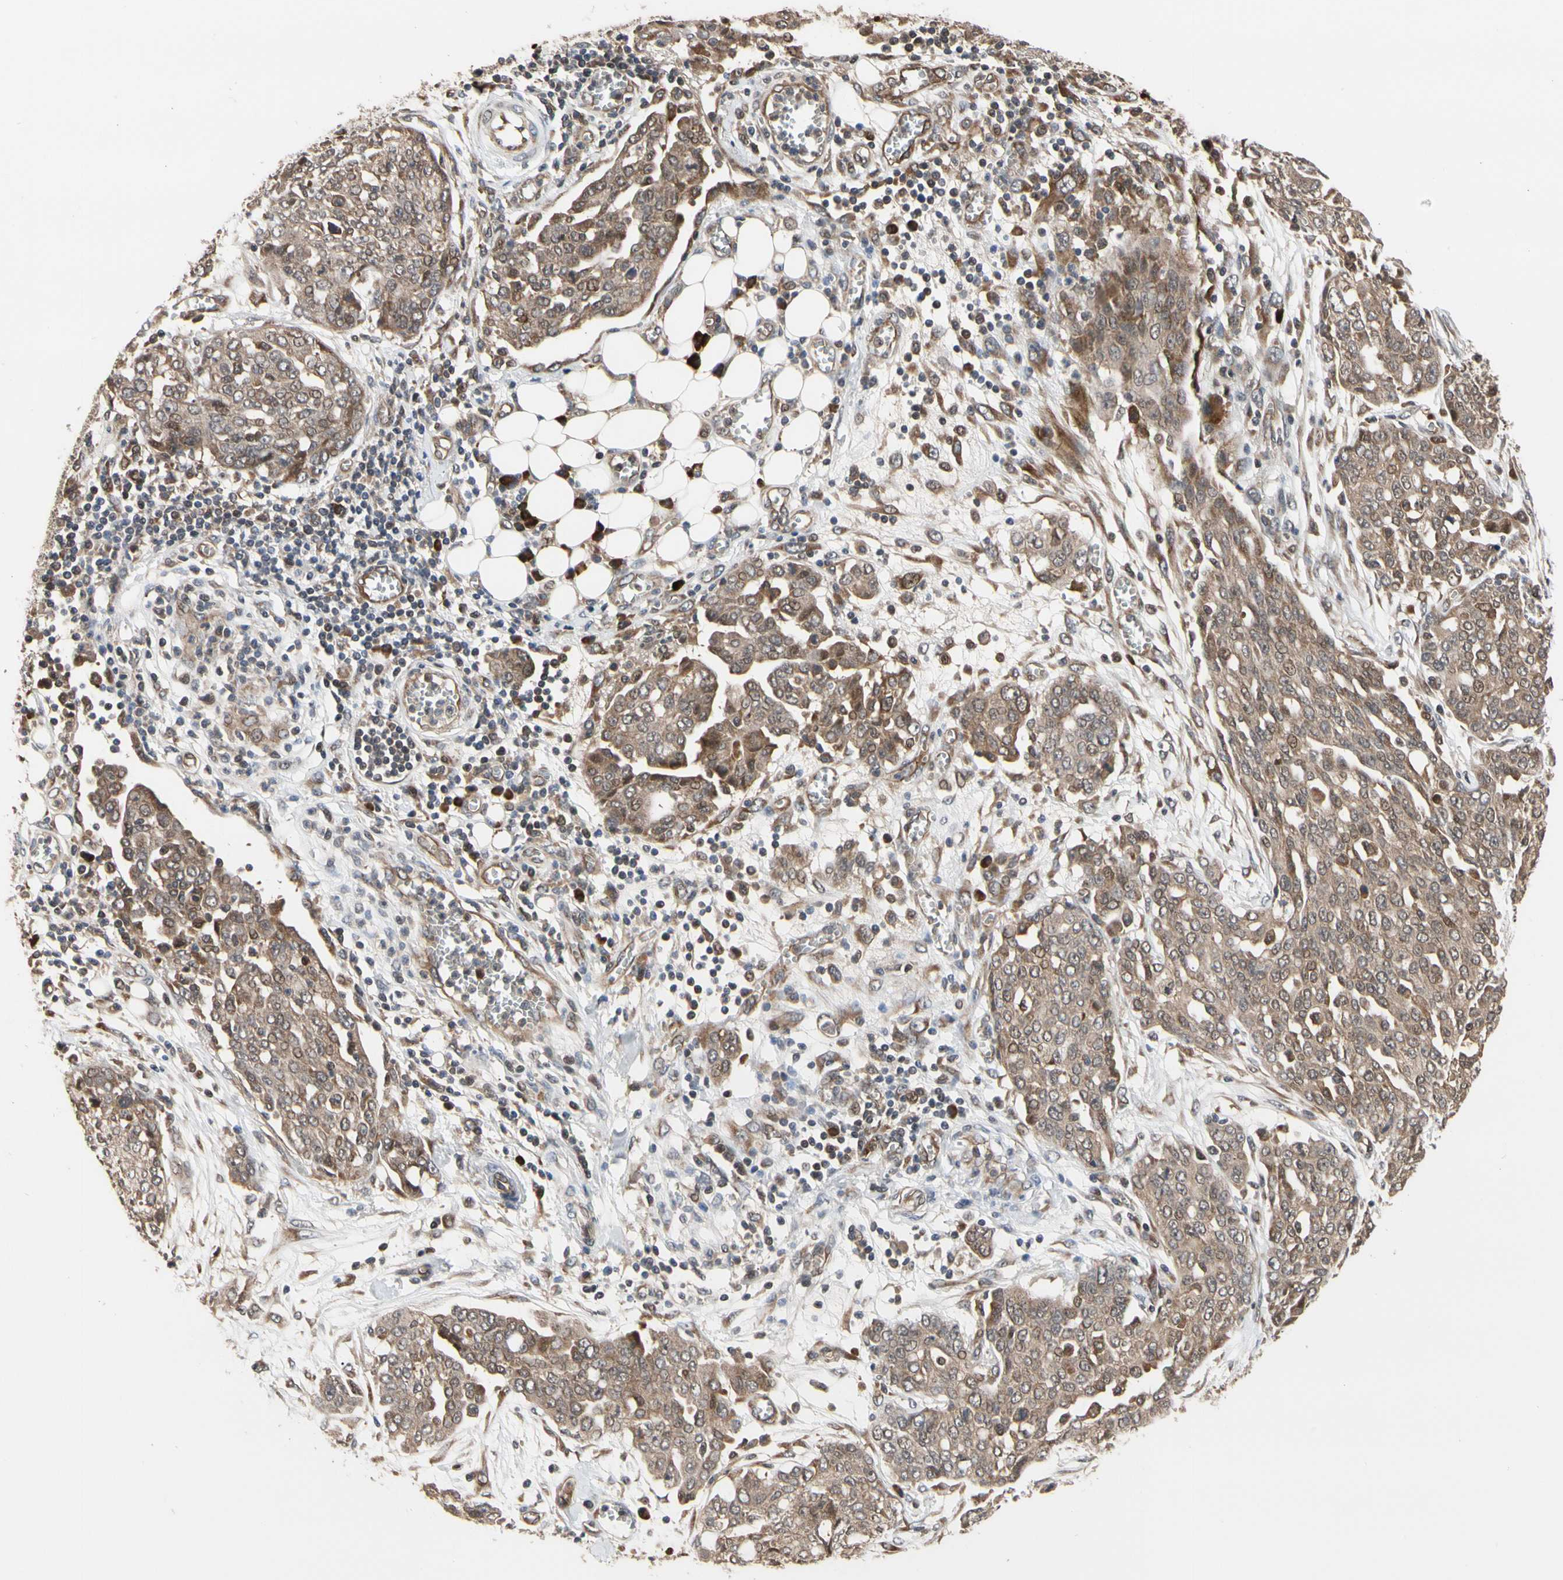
{"staining": {"intensity": "moderate", "quantity": ">75%", "location": "cytoplasmic/membranous"}, "tissue": "ovarian cancer", "cell_type": "Tumor cells", "image_type": "cancer", "snomed": [{"axis": "morphology", "description": "Cystadenocarcinoma, serous, NOS"}, {"axis": "topography", "description": "Soft tissue"}, {"axis": "topography", "description": "Ovary"}], "caption": "Approximately >75% of tumor cells in ovarian cancer exhibit moderate cytoplasmic/membranous protein positivity as visualized by brown immunohistochemical staining.", "gene": "CYTIP", "patient": {"sex": "female", "age": 57}}